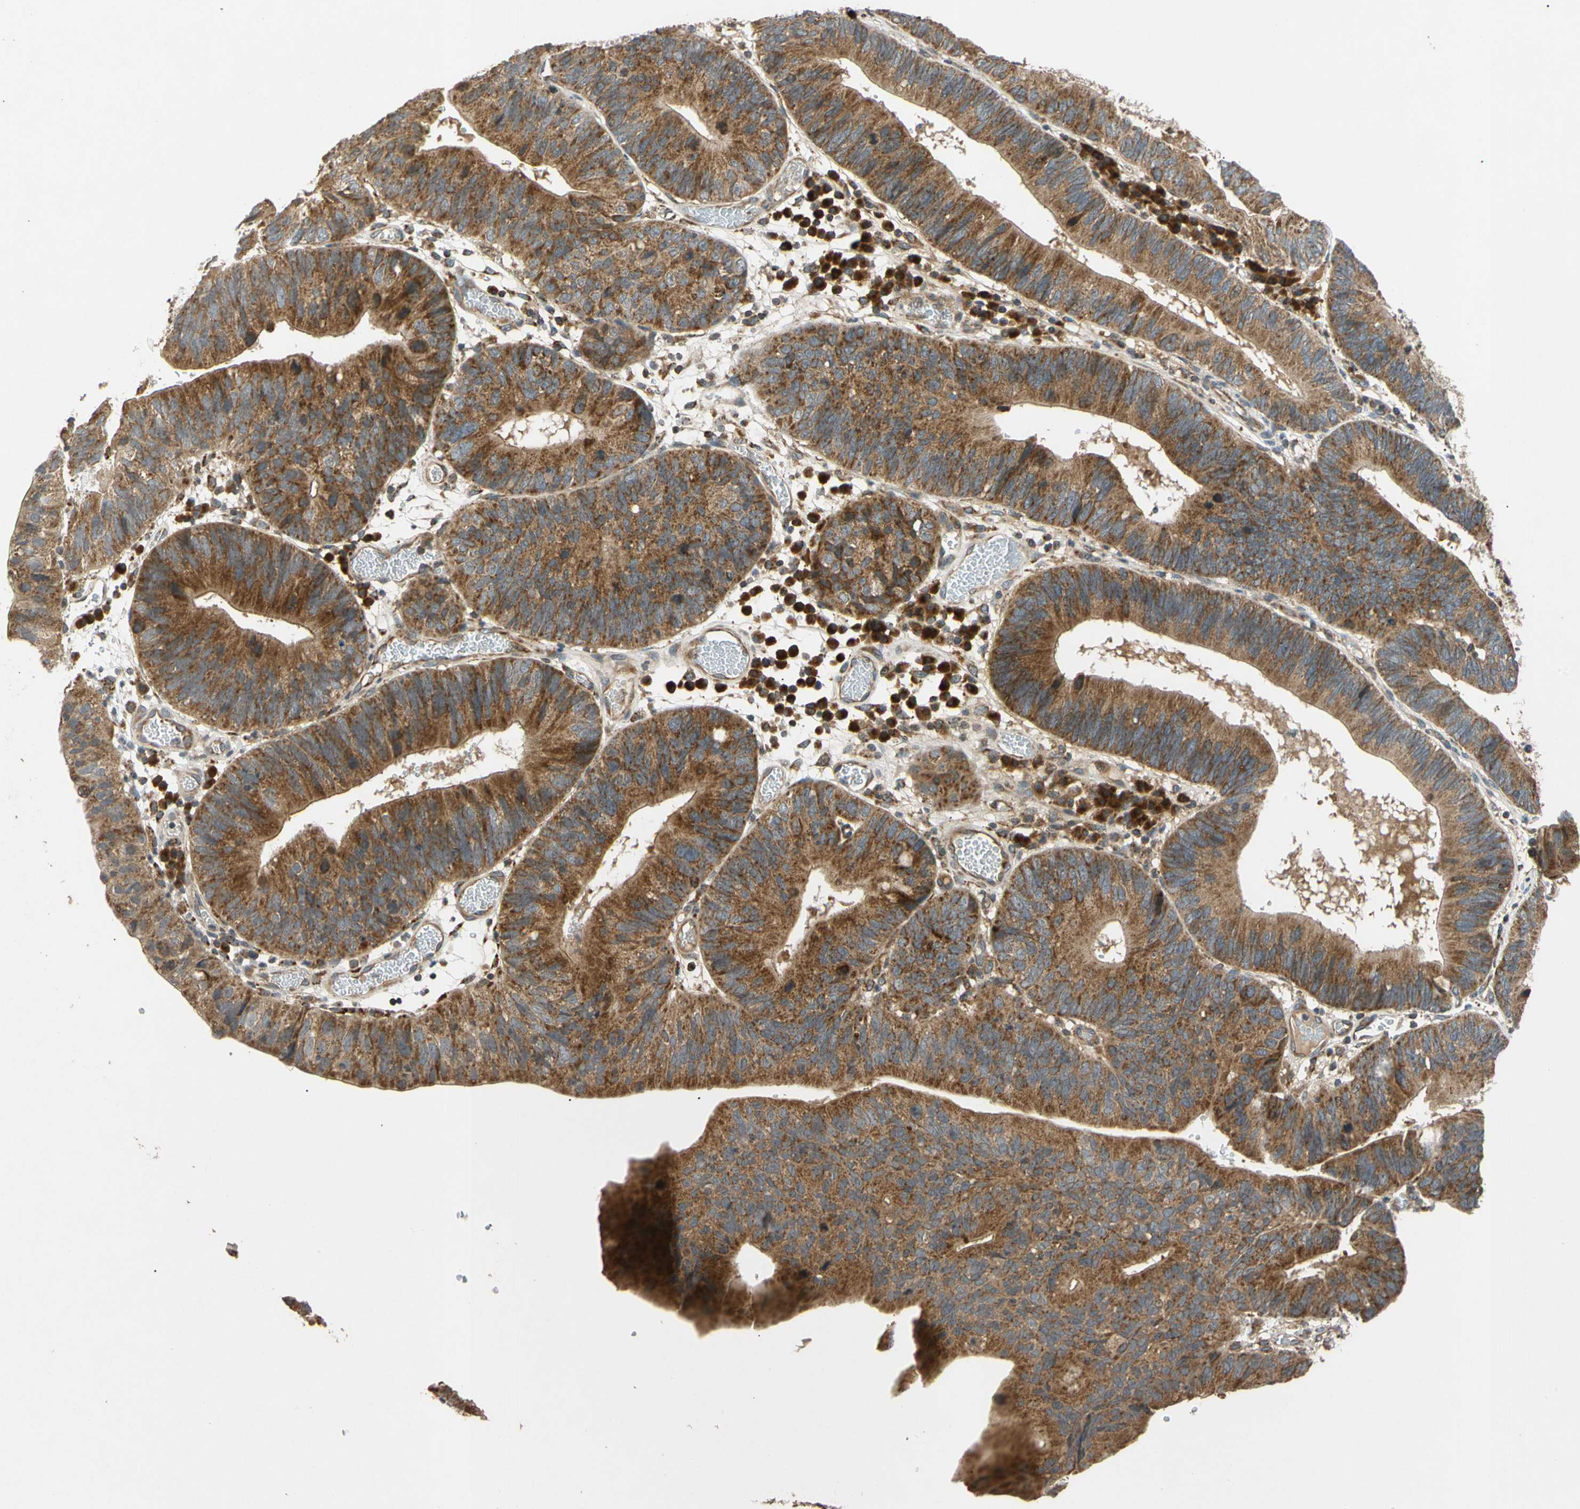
{"staining": {"intensity": "strong", "quantity": ">75%", "location": "cytoplasmic/membranous"}, "tissue": "stomach cancer", "cell_type": "Tumor cells", "image_type": "cancer", "snomed": [{"axis": "morphology", "description": "Adenocarcinoma, NOS"}, {"axis": "topography", "description": "Stomach"}], "caption": "DAB (3,3'-diaminobenzidine) immunohistochemical staining of adenocarcinoma (stomach) reveals strong cytoplasmic/membranous protein positivity in about >75% of tumor cells.", "gene": "MRPS22", "patient": {"sex": "male", "age": 59}}